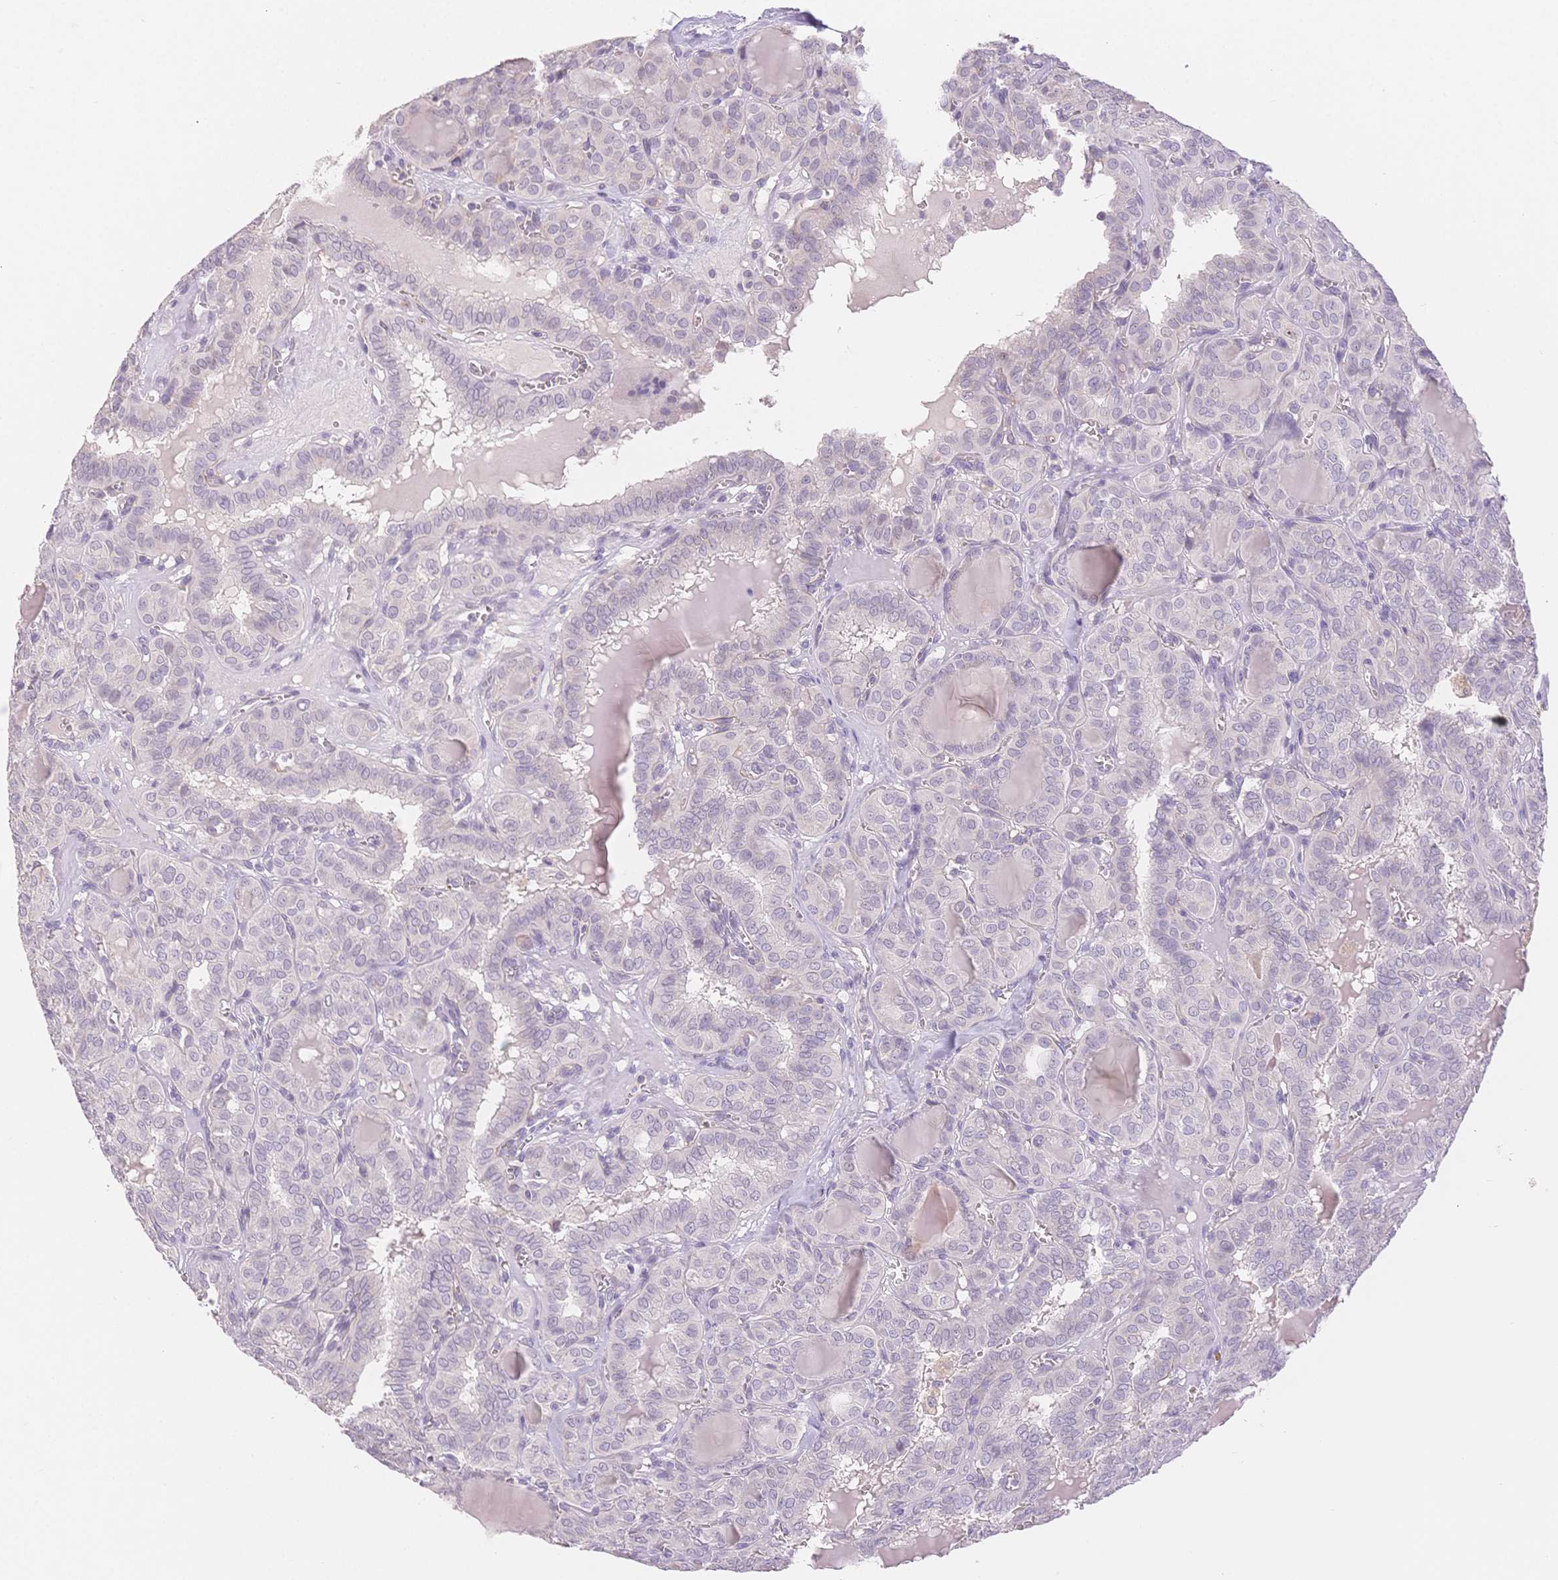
{"staining": {"intensity": "negative", "quantity": "none", "location": "none"}, "tissue": "thyroid cancer", "cell_type": "Tumor cells", "image_type": "cancer", "snomed": [{"axis": "morphology", "description": "Papillary adenocarcinoma, NOS"}, {"axis": "topography", "description": "Thyroid gland"}], "caption": "Tumor cells show no significant protein expression in thyroid cancer. (Stains: DAB (3,3'-diaminobenzidine) immunohistochemistry (IHC) with hematoxylin counter stain, Microscopy: brightfield microscopy at high magnification).", "gene": "SUV39H2", "patient": {"sex": "female", "age": 41}}